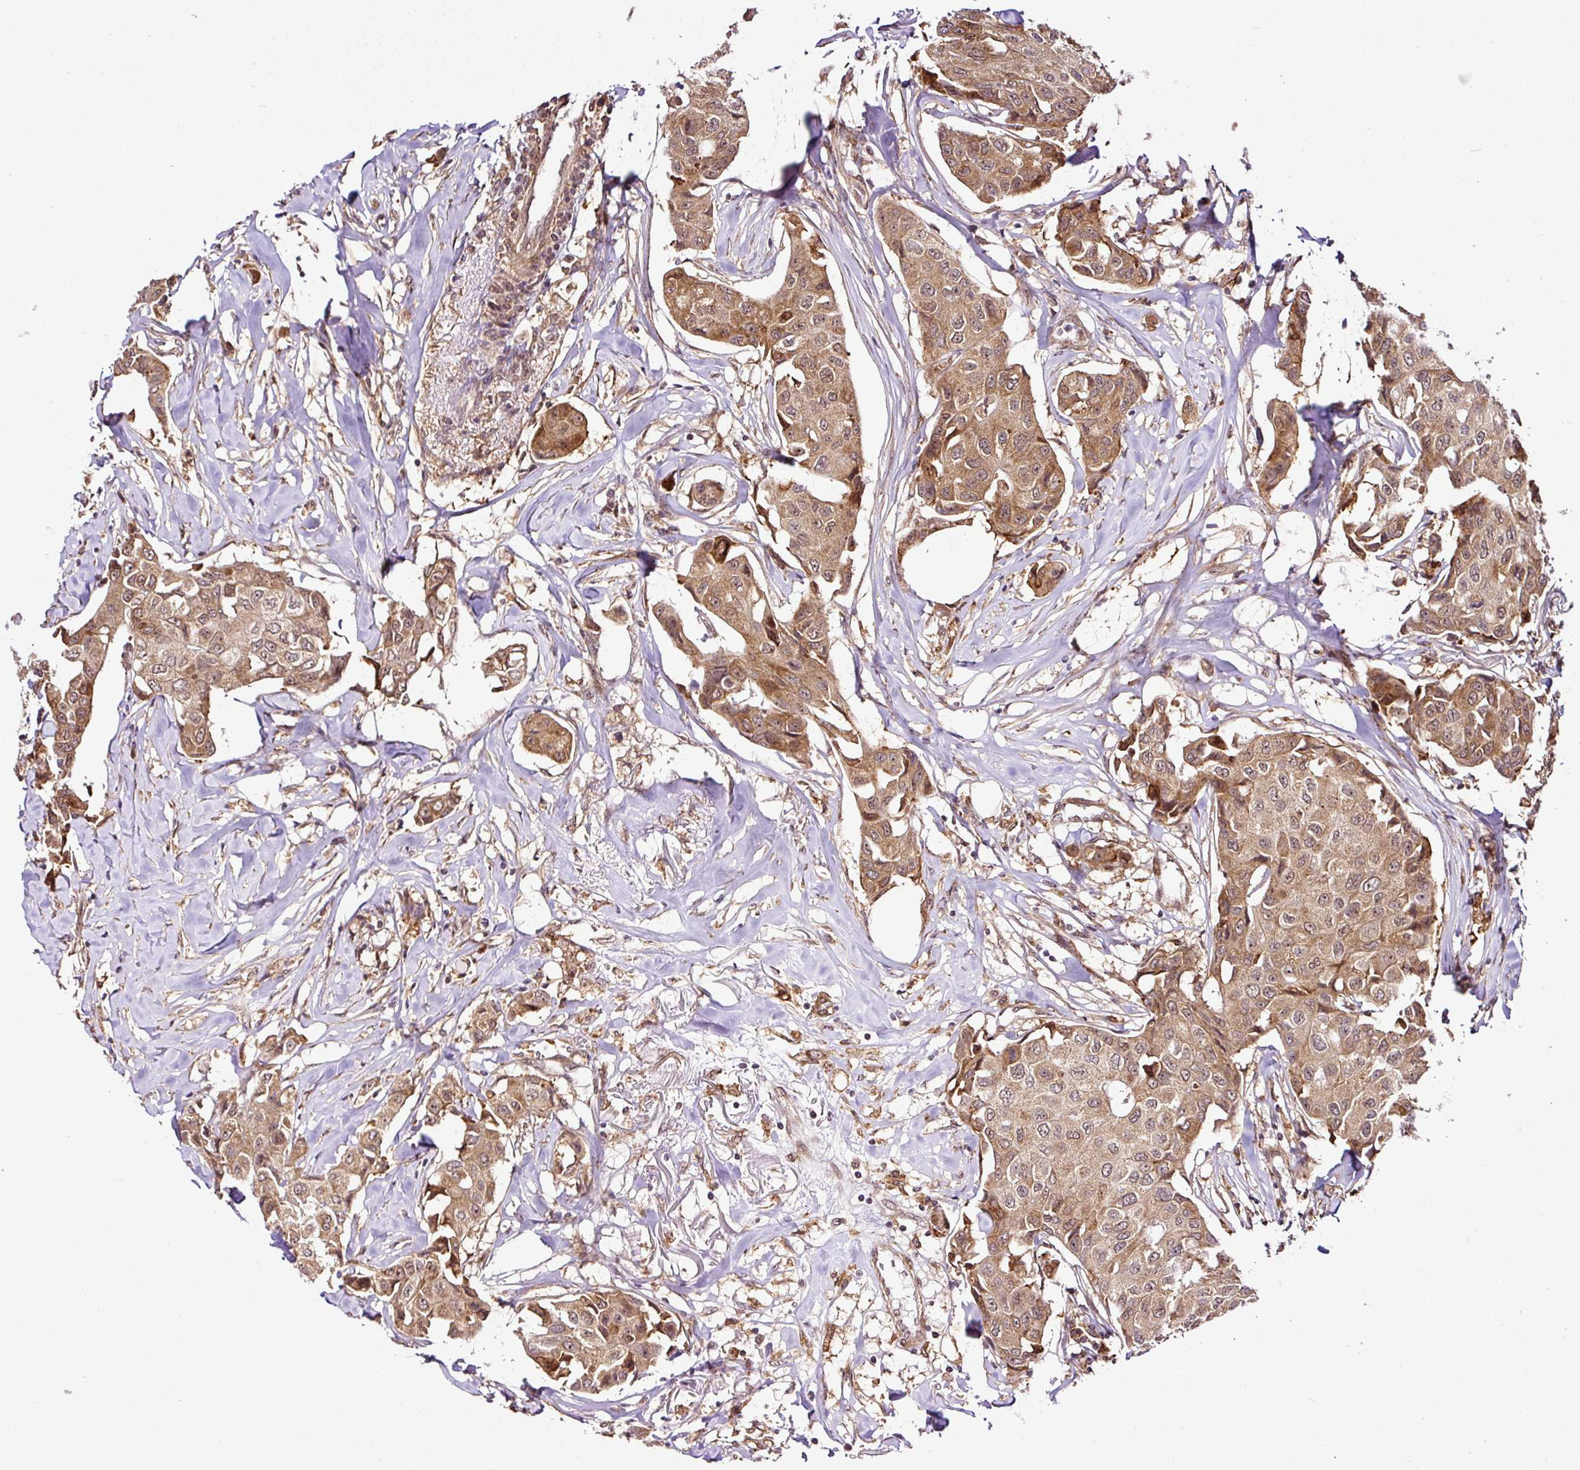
{"staining": {"intensity": "moderate", "quantity": ">75%", "location": "cytoplasmic/membranous,nuclear"}, "tissue": "breast cancer", "cell_type": "Tumor cells", "image_type": "cancer", "snomed": [{"axis": "morphology", "description": "Duct carcinoma"}, {"axis": "topography", "description": "Breast"}], "caption": "Brown immunohistochemical staining in breast infiltrating ductal carcinoma demonstrates moderate cytoplasmic/membranous and nuclear positivity in approximately >75% of tumor cells. (Stains: DAB (3,3'-diaminobenzidine) in brown, nuclei in blue, Microscopy: brightfield microscopy at high magnification).", "gene": "FAM153A", "patient": {"sex": "female", "age": 80}}